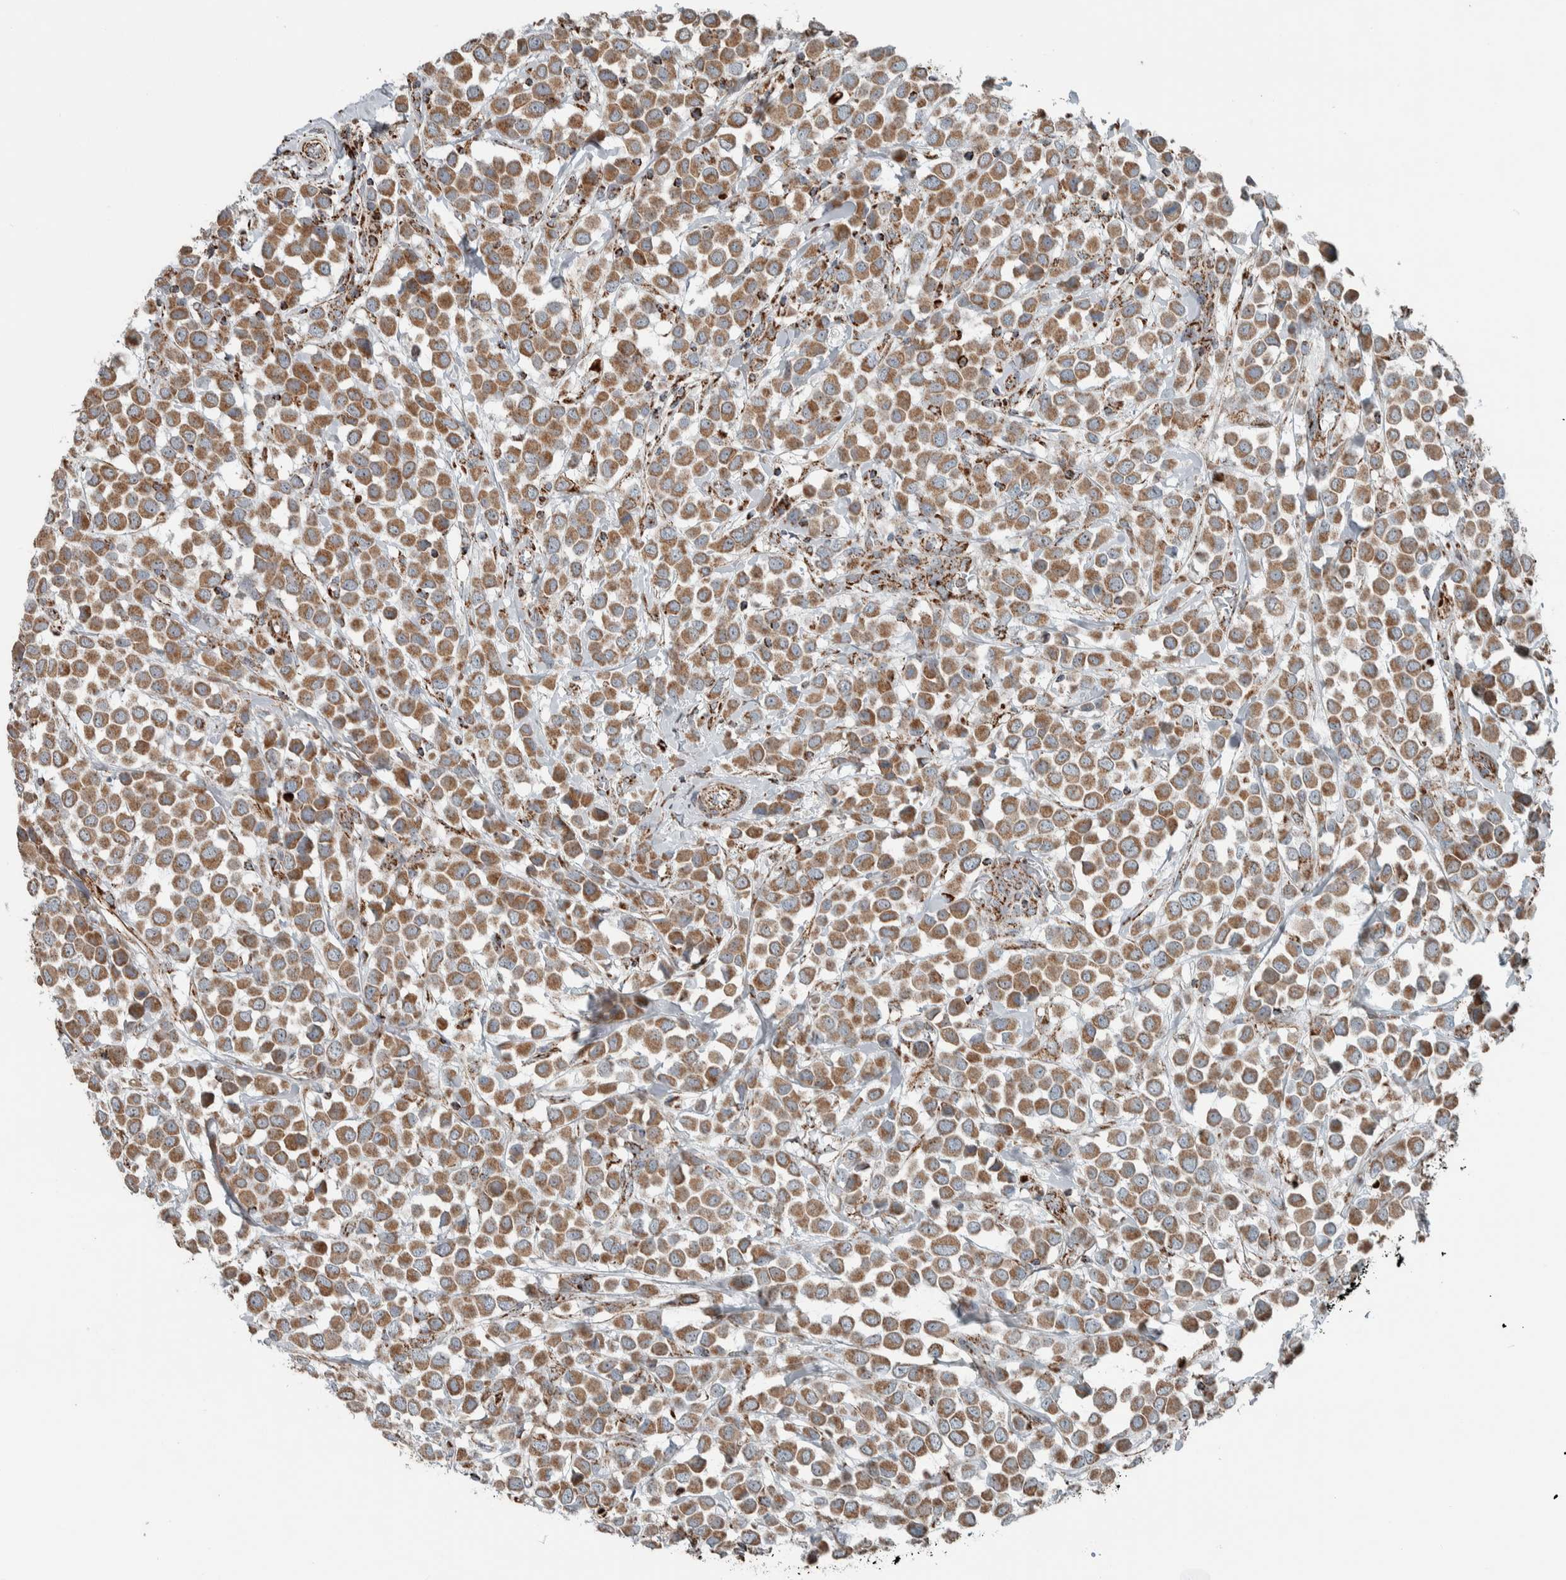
{"staining": {"intensity": "moderate", "quantity": ">75%", "location": "cytoplasmic/membranous"}, "tissue": "breast cancer", "cell_type": "Tumor cells", "image_type": "cancer", "snomed": [{"axis": "morphology", "description": "Duct carcinoma"}, {"axis": "topography", "description": "Breast"}], "caption": "Tumor cells reveal moderate cytoplasmic/membranous staining in approximately >75% of cells in breast cancer.", "gene": "CNTROB", "patient": {"sex": "female", "age": 61}}